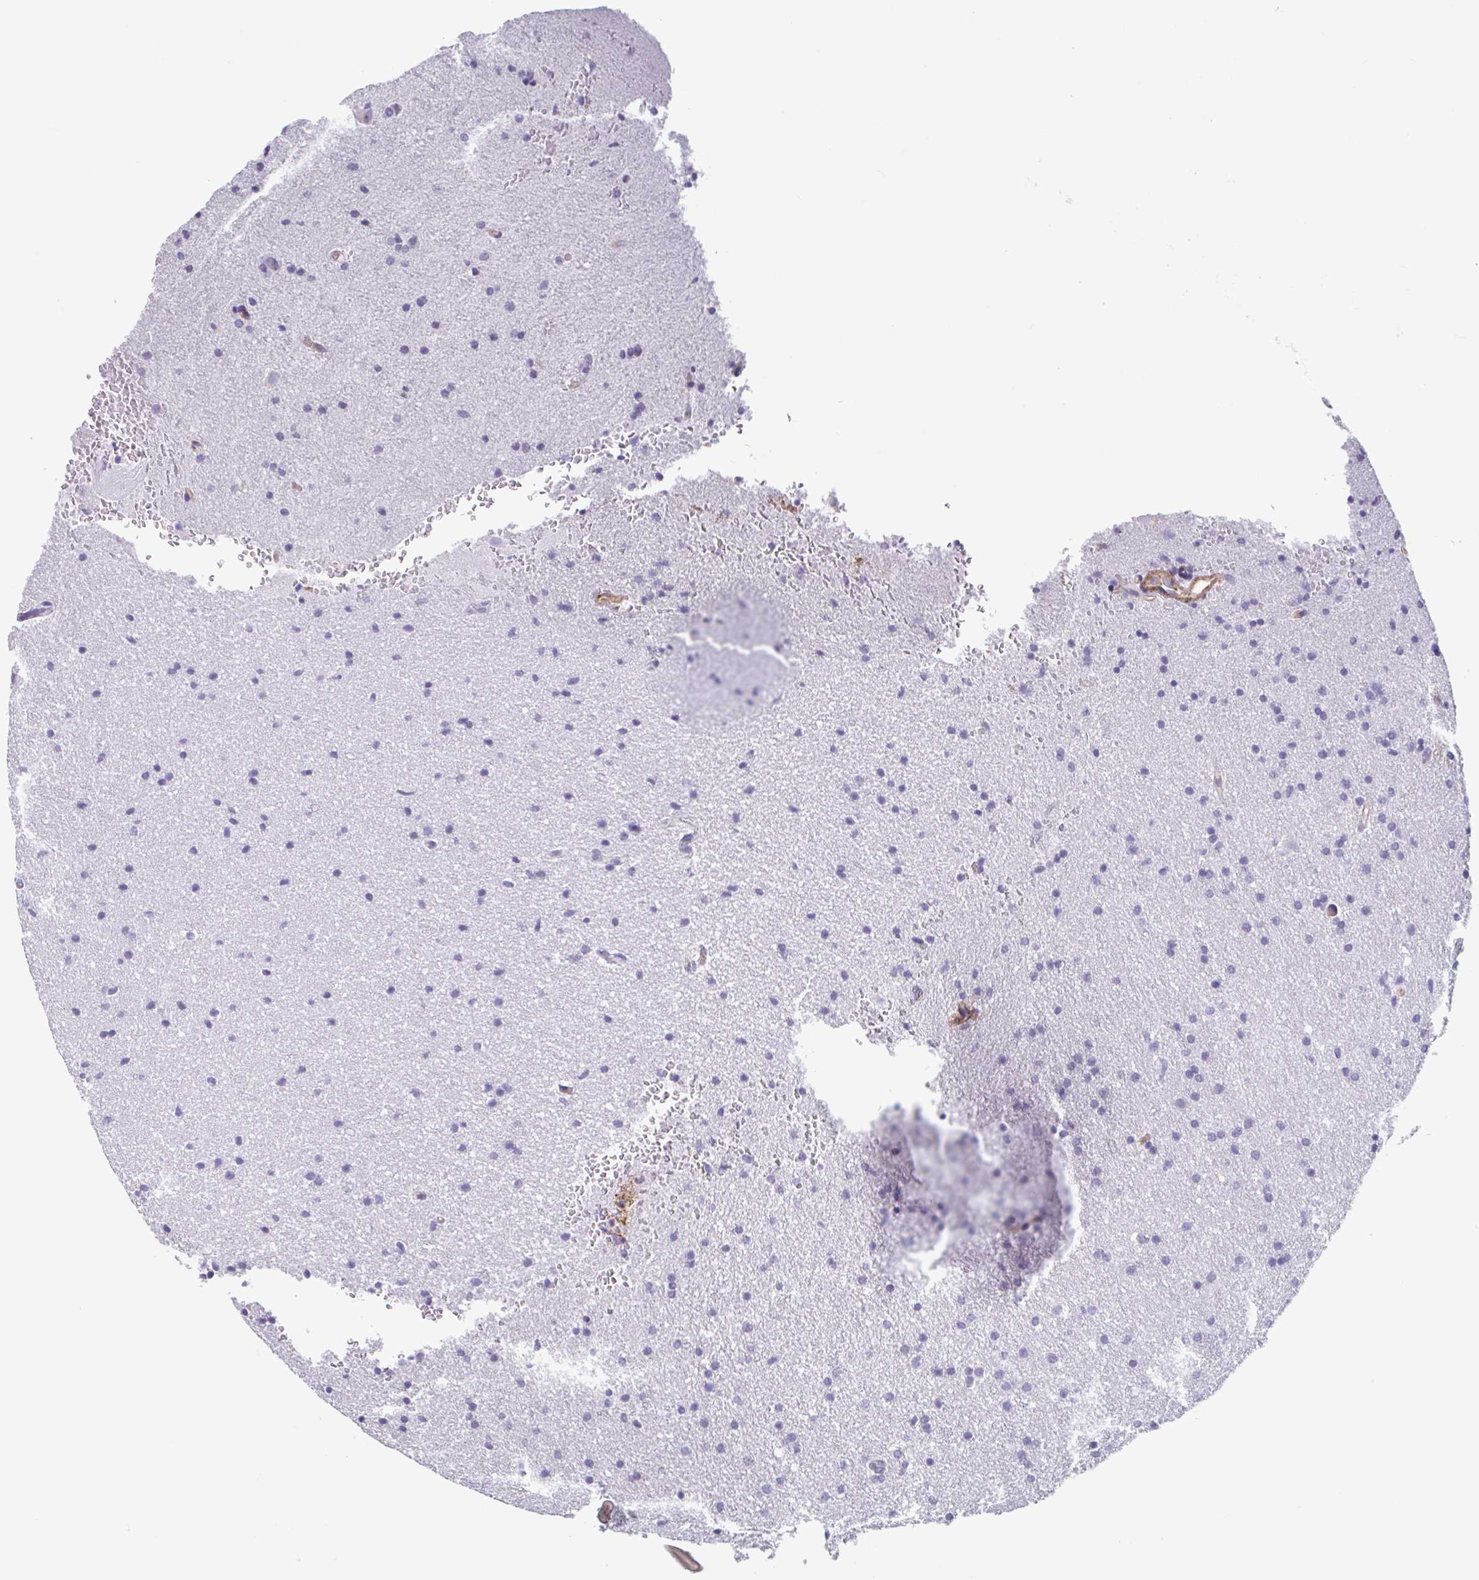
{"staining": {"intensity": "negative", "quantity": "none", "location": "none"}, "tissue": "glioma", "cell_type": "Tumor cells", "image_type": "cancer", "snomed": [{"axis": "morphology", "description": "Glioma, malignant, Low grade"}, {"axis": "topography", "description": "Brain"}], "caption": "An immunohistochemistry (IHC) photomicrograph of glioma is shown. There is no staining in tumor cells of glioma. (Brightfield microscopy of DAB immunohistochemistry (IHC) at high magnification).", "gene": "SHISA7", "patient": {"sex": "female", "age": 34}}